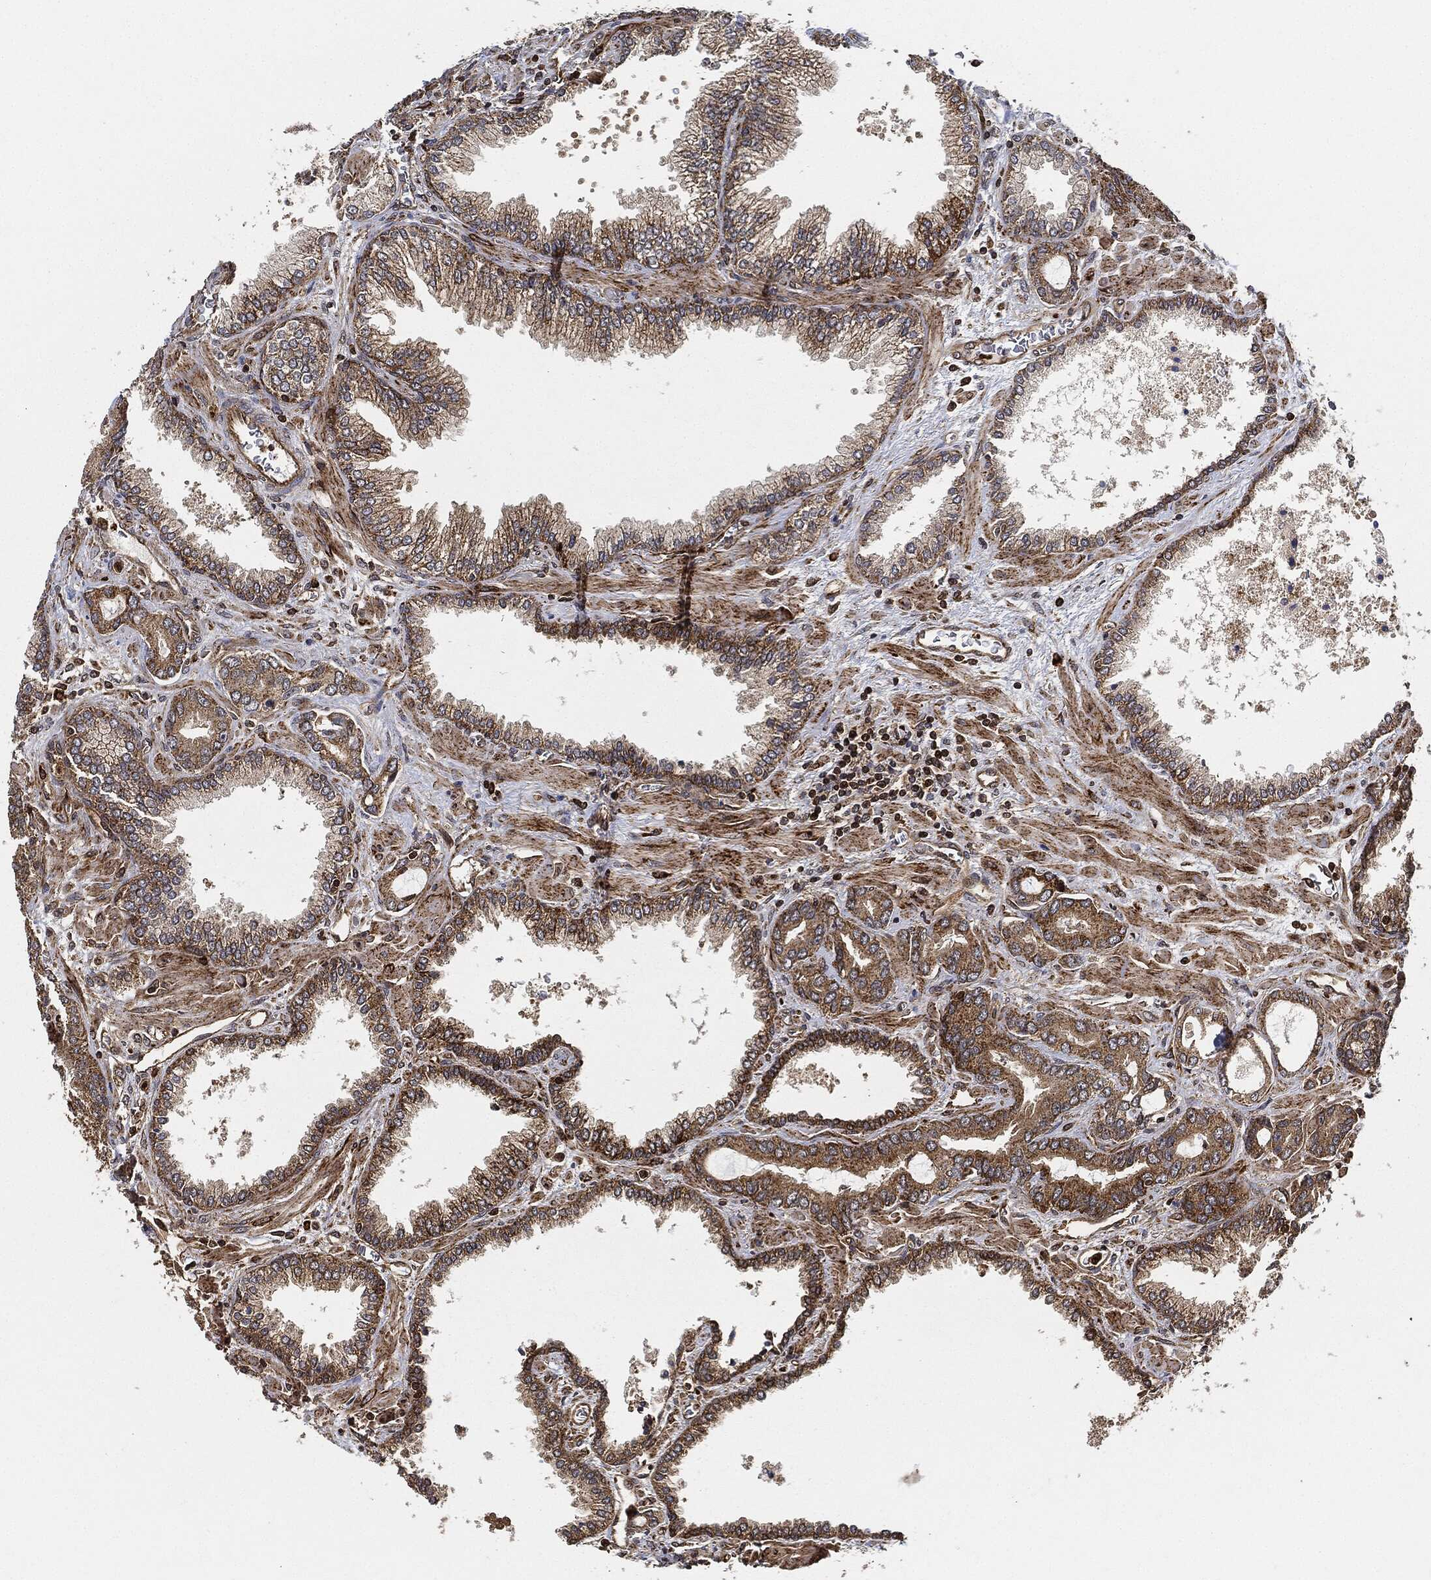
{"staining": {"intensity": "strong", "quantity": "<25%", "location": "cytoplasmic/membranous"}, "tissue": "prostate cancer", "cell_type": "Tumor cells", "image_type": "cancer", "snomed": [{"axis": "morphology", "description": "Adenocarcinoma, Low grade"}, {"axis": "topography", "description": "Prostate"}], "caption": "A histopathology image of prostate cancer stained for a protein demonstrates strong cytoplasmic/membranous brown staining in tumor cells.", "gene": "MAP3K3", "patient": {"sex": "male", "age": 68}}